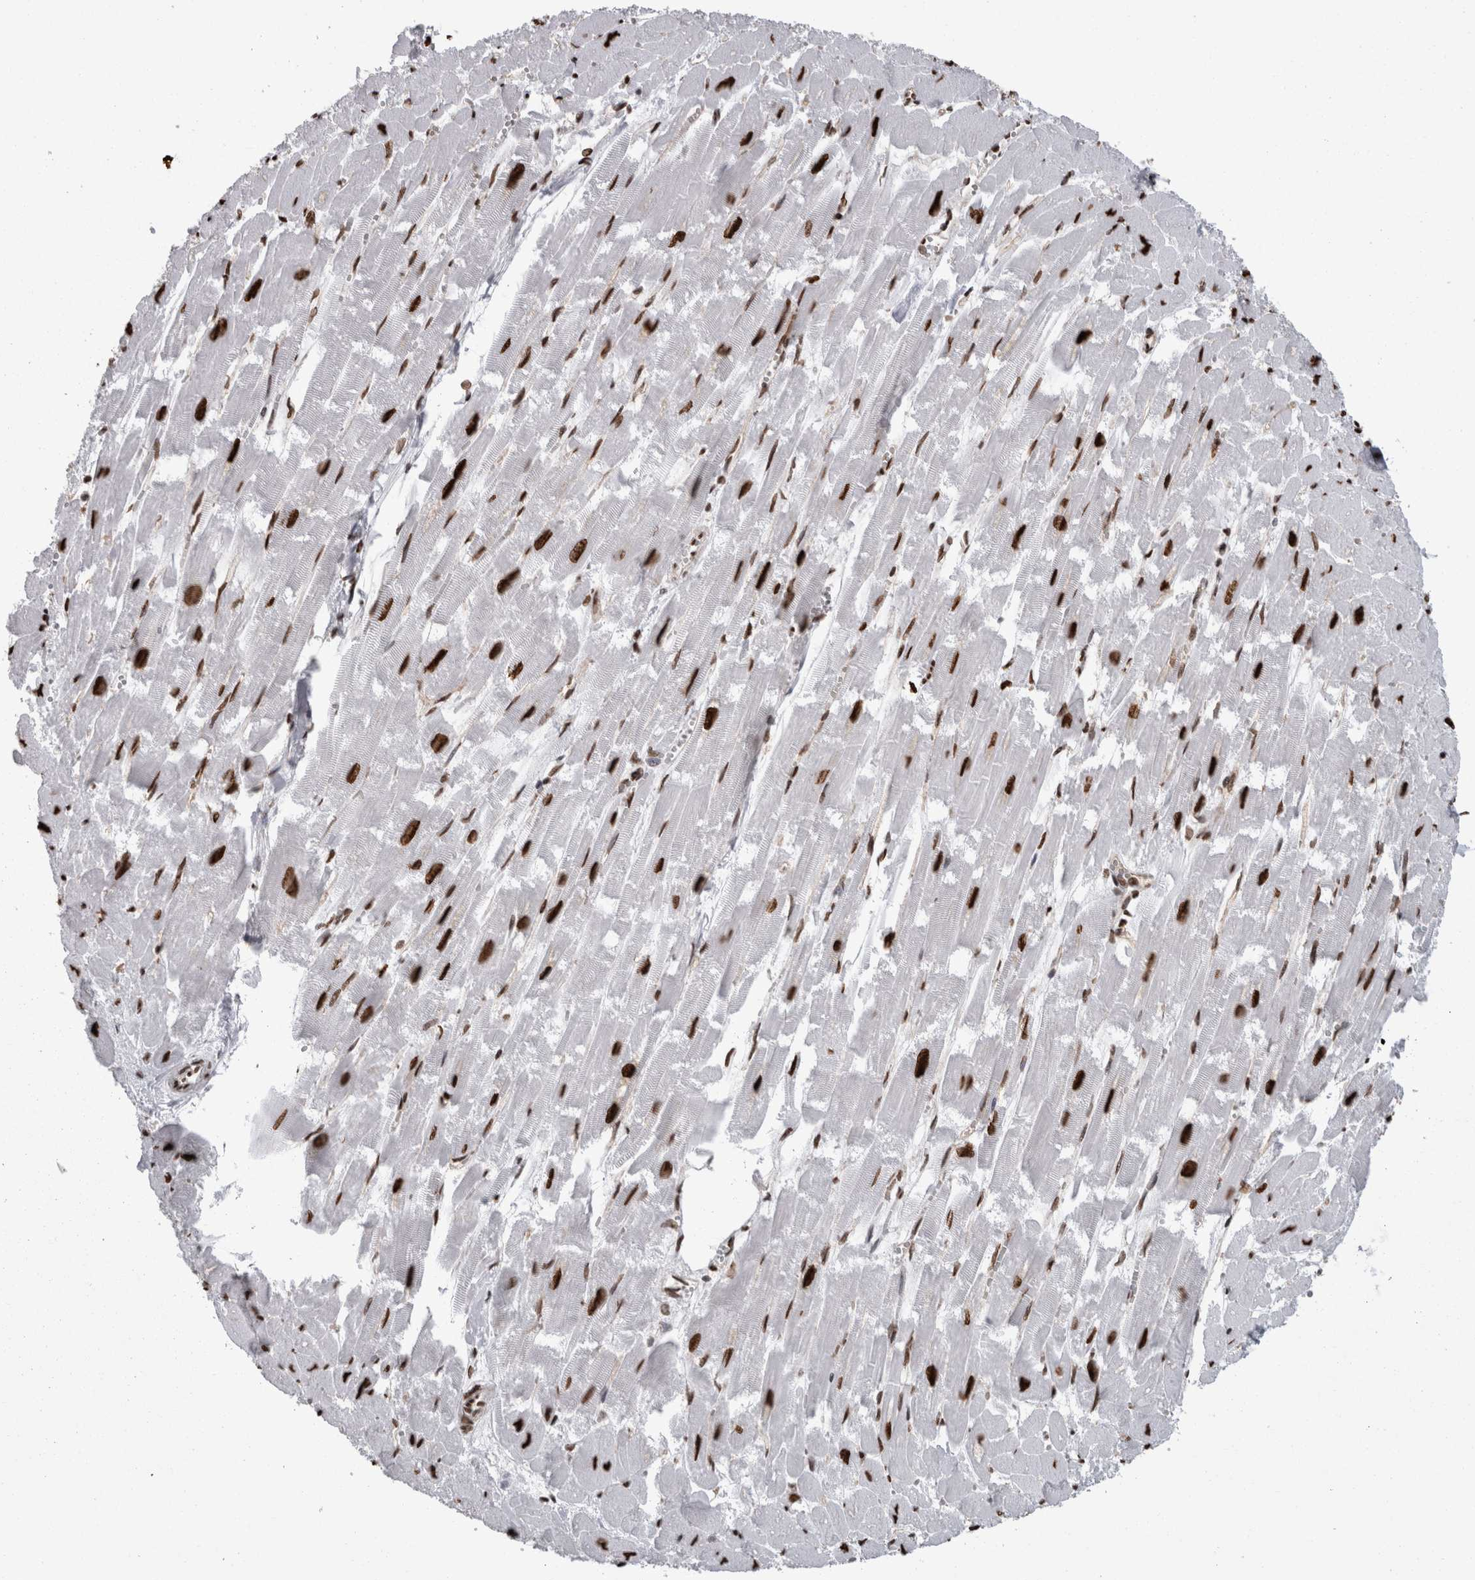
{"staining": {"intensity": "strong", "quantity": ">75%", "location": "nuclear"}, "tissue": "heart muscle", "cell_type": "Cardiomyocytes", "image_type": "normal", "snomed": [{"axis": "morphology", "description": "Normal tissue, NOS"}, {"axis": "topography", "description": "Heart"}], "caption": "Strong nuclear positivity is seen in approximately >75% of cardiomyocytes in normal heart muscle. (DAB (3,3'-diaminobenzidine) IHC with brightfield microscopy, high magnification).", "gene": "HNRNPM", "patient": {"sex": "male", "age": 54}}